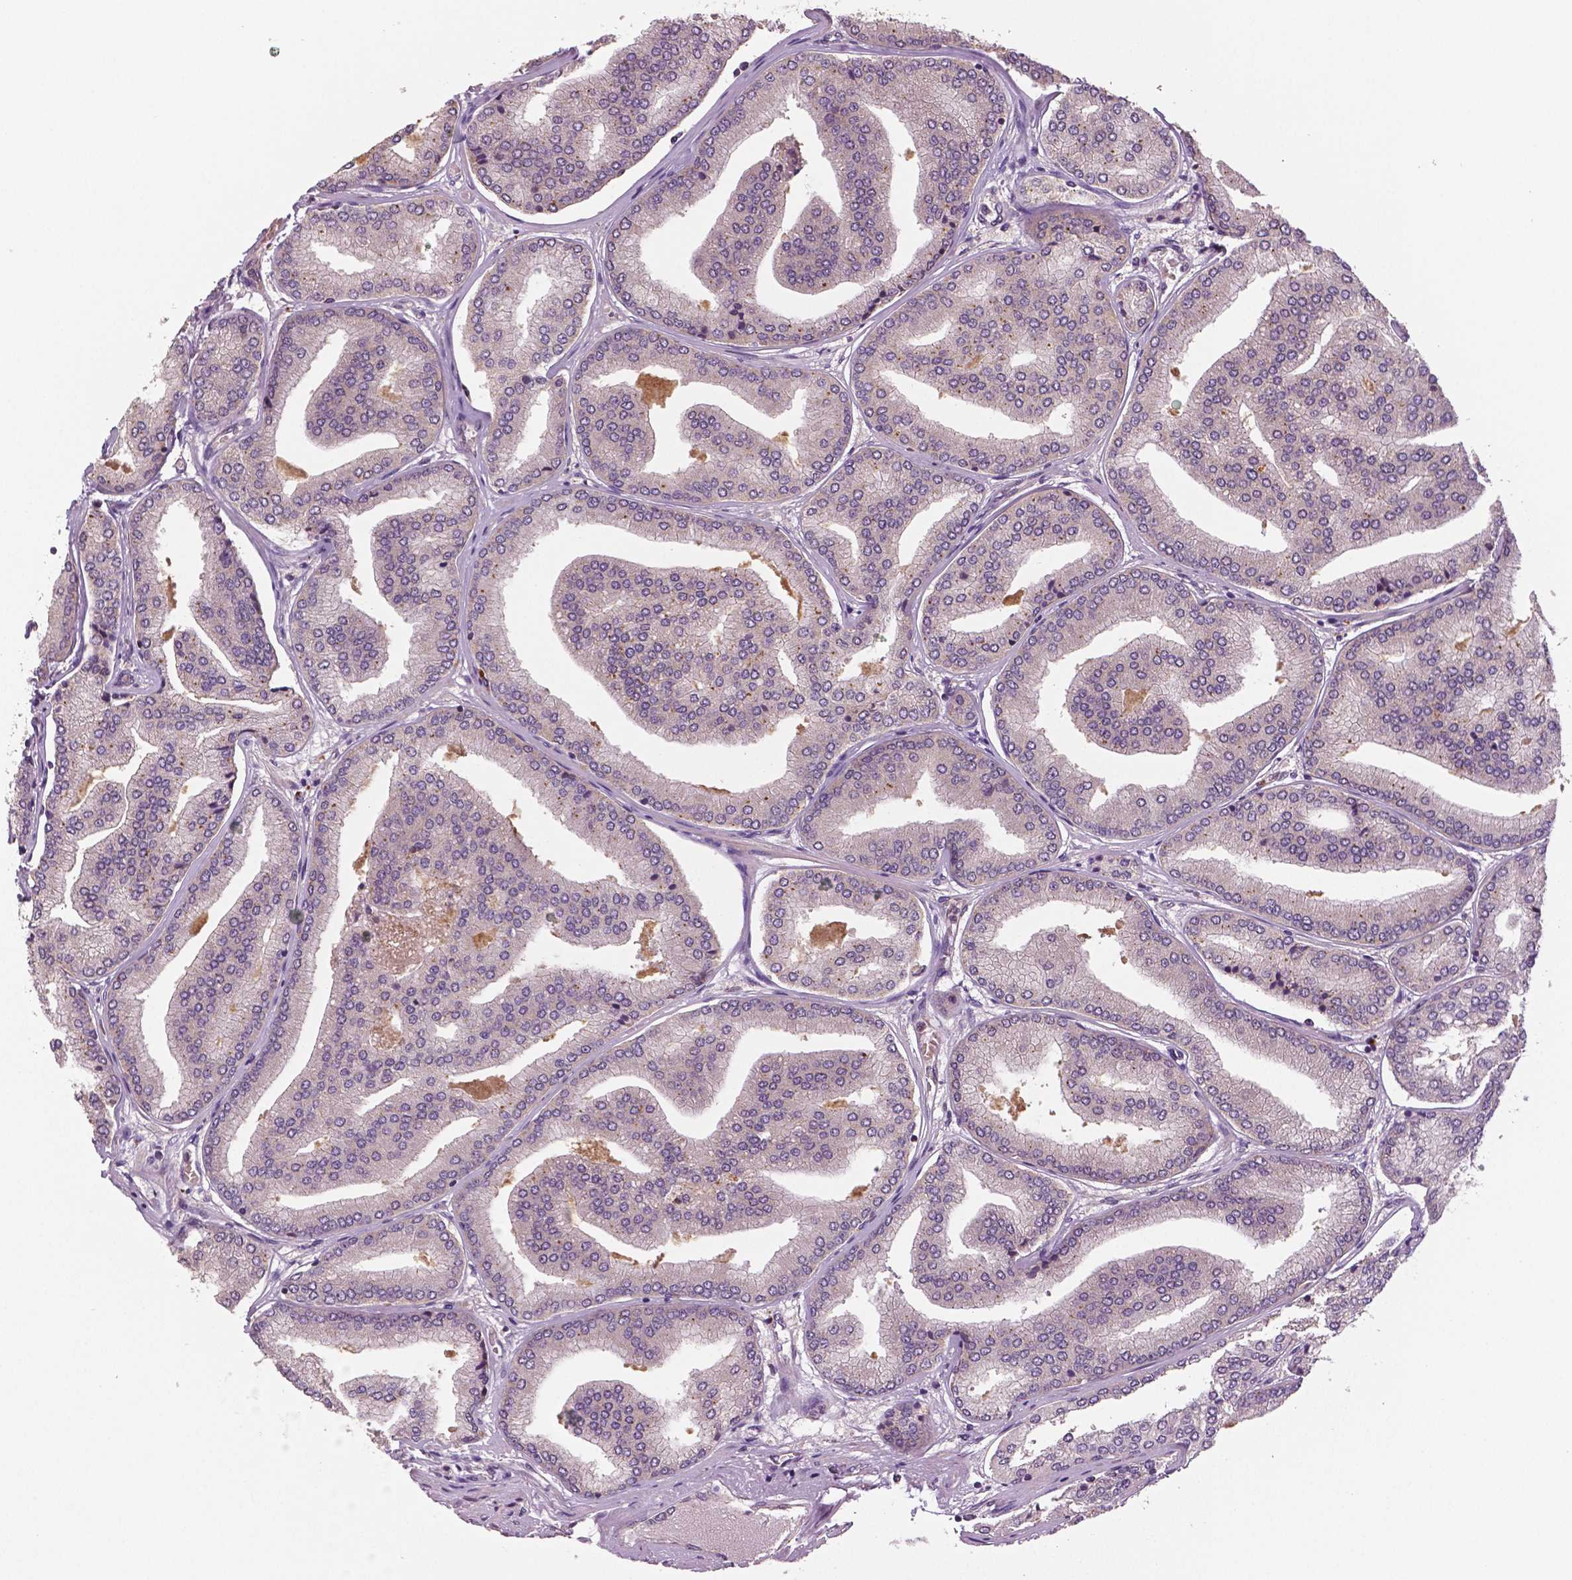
{"staining": {"intensity": "negative", "quantity": "none", "location": "none"}, "tissue": "prostate cancer", "cell_type": "Tumor cells", "image_type": "cancer", "snomed": [{"axis": "morphology", "description": "Adenocarcinoma, NOS"}, {"axis": "topography", "description": "Prostate"}], "caption": "This is an immunohistochemistry (IHC) micrograph of prostate cancer. There is no expression in tumor cells.", "gene": "MKI67", "patient": {"sex": "male", "age": 63}}